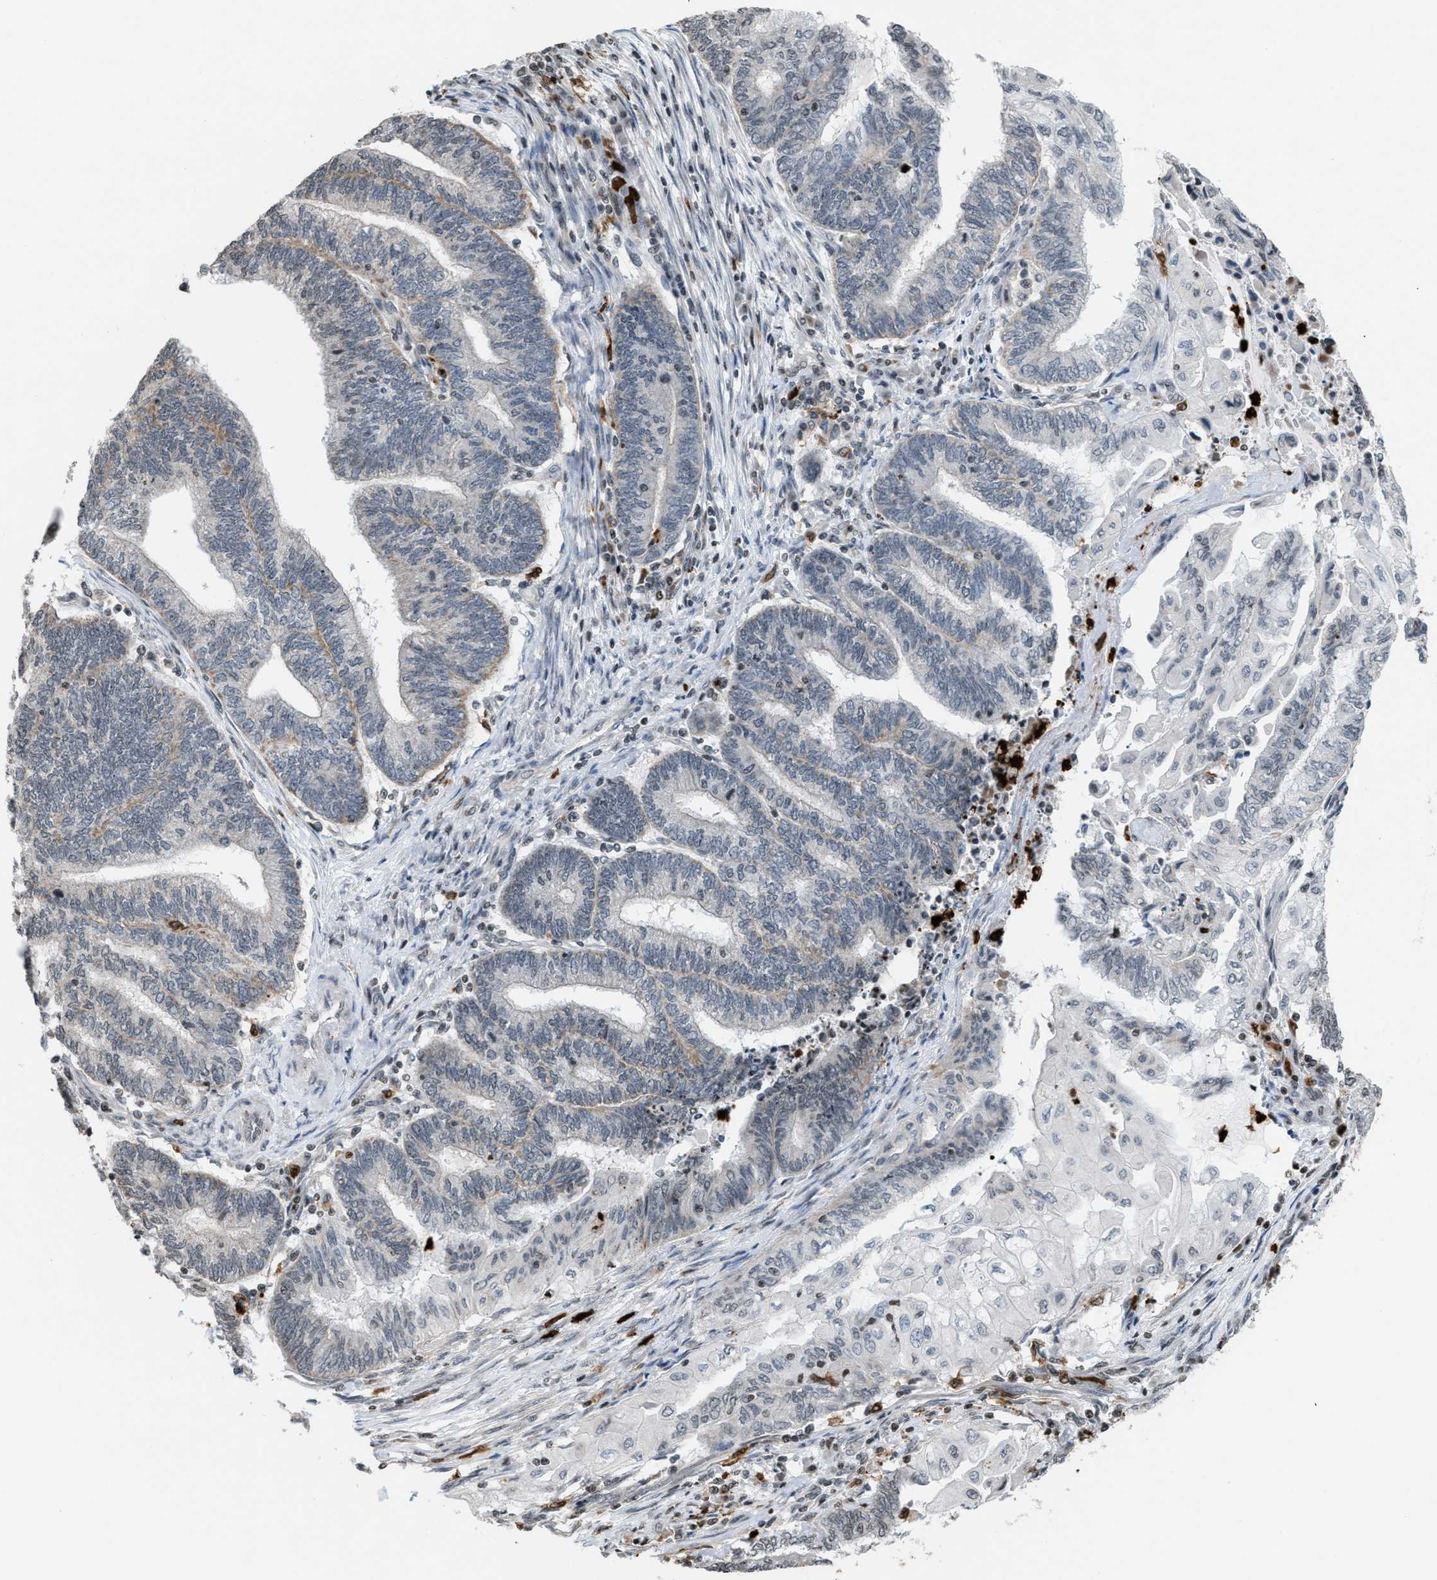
{"staining": {"intensity": "weak", "quantity": "<25%", "location": "cytoplasmic/membranous"}, "tissue": "endometrial cancer", "cell_type": "Tumor cells", "image_type": "cancer", "snomed": [{"axis": "morphology", "description": "Adenocarcinoma, NOS"}, {"axis": "topography", "description": "Uterus"}, {"axis": "topography", "description": "Endometrium"}], "caption": "This is a histopathology image of immunohistochemistry staining of endometrial cancer (adenocarcinoma), which shows no expression in tumor cells.", "gene": "PRUNE2", "patient": {"sex": "female", "age": 70}}